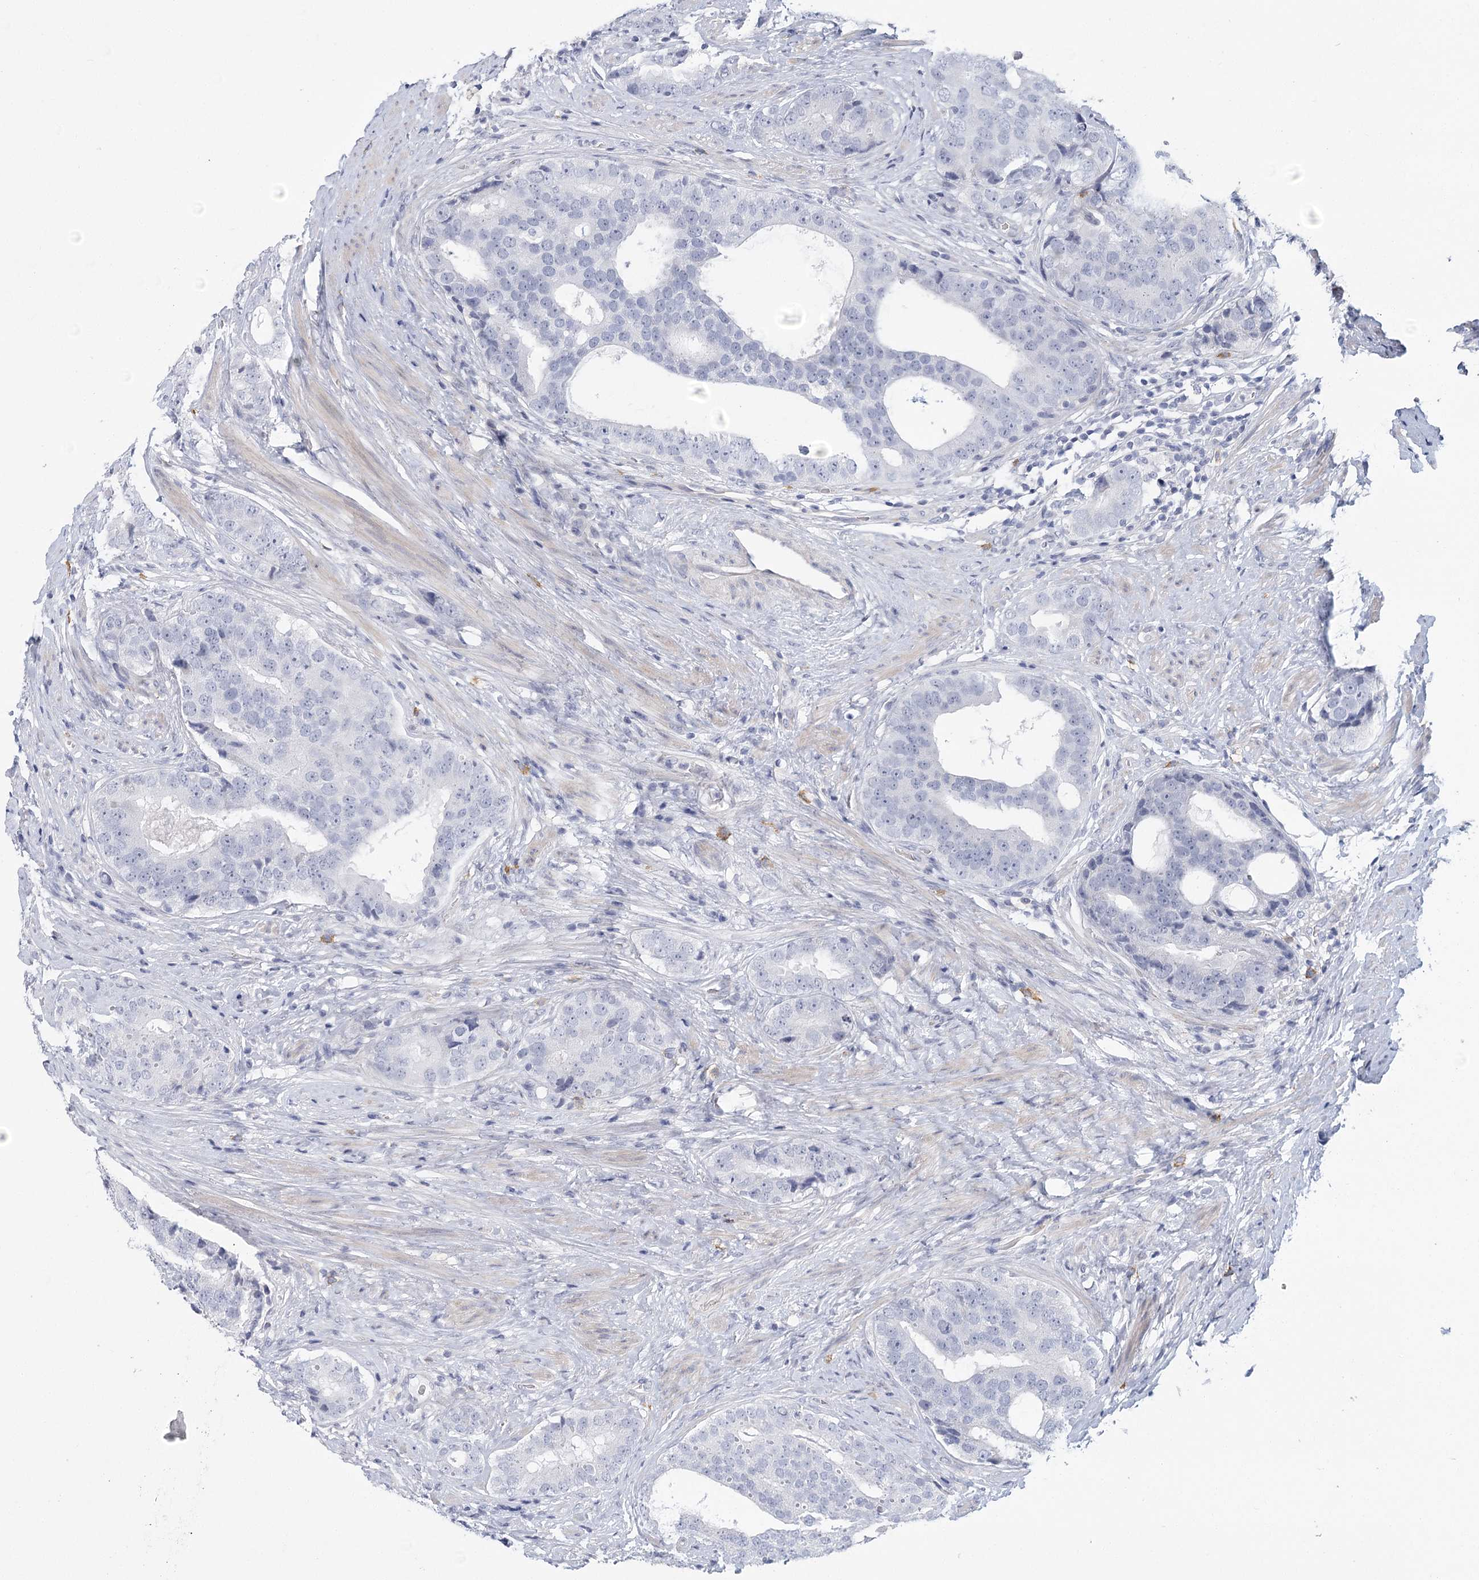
{"staining": {"intensity": "negative", "quantity": "none", "location": "none"}, "tissue": "prostate cancer", "cell_type": "Tumor cells", "image_type": "cancer", "snomed": [{"axis": "morphology", "description": "Adenocarcinoma, High grade"}, {"axis": "topography", "description": "Prostate"}], "caption": "There is no significant staining in tumor cells of high-grade adenocarcinoma (prostate). (DAB immunohistochemistry with hematoxylin counter stain).", "gene": "FAM76B", "patient": {"sex": "male", "age": 56}}